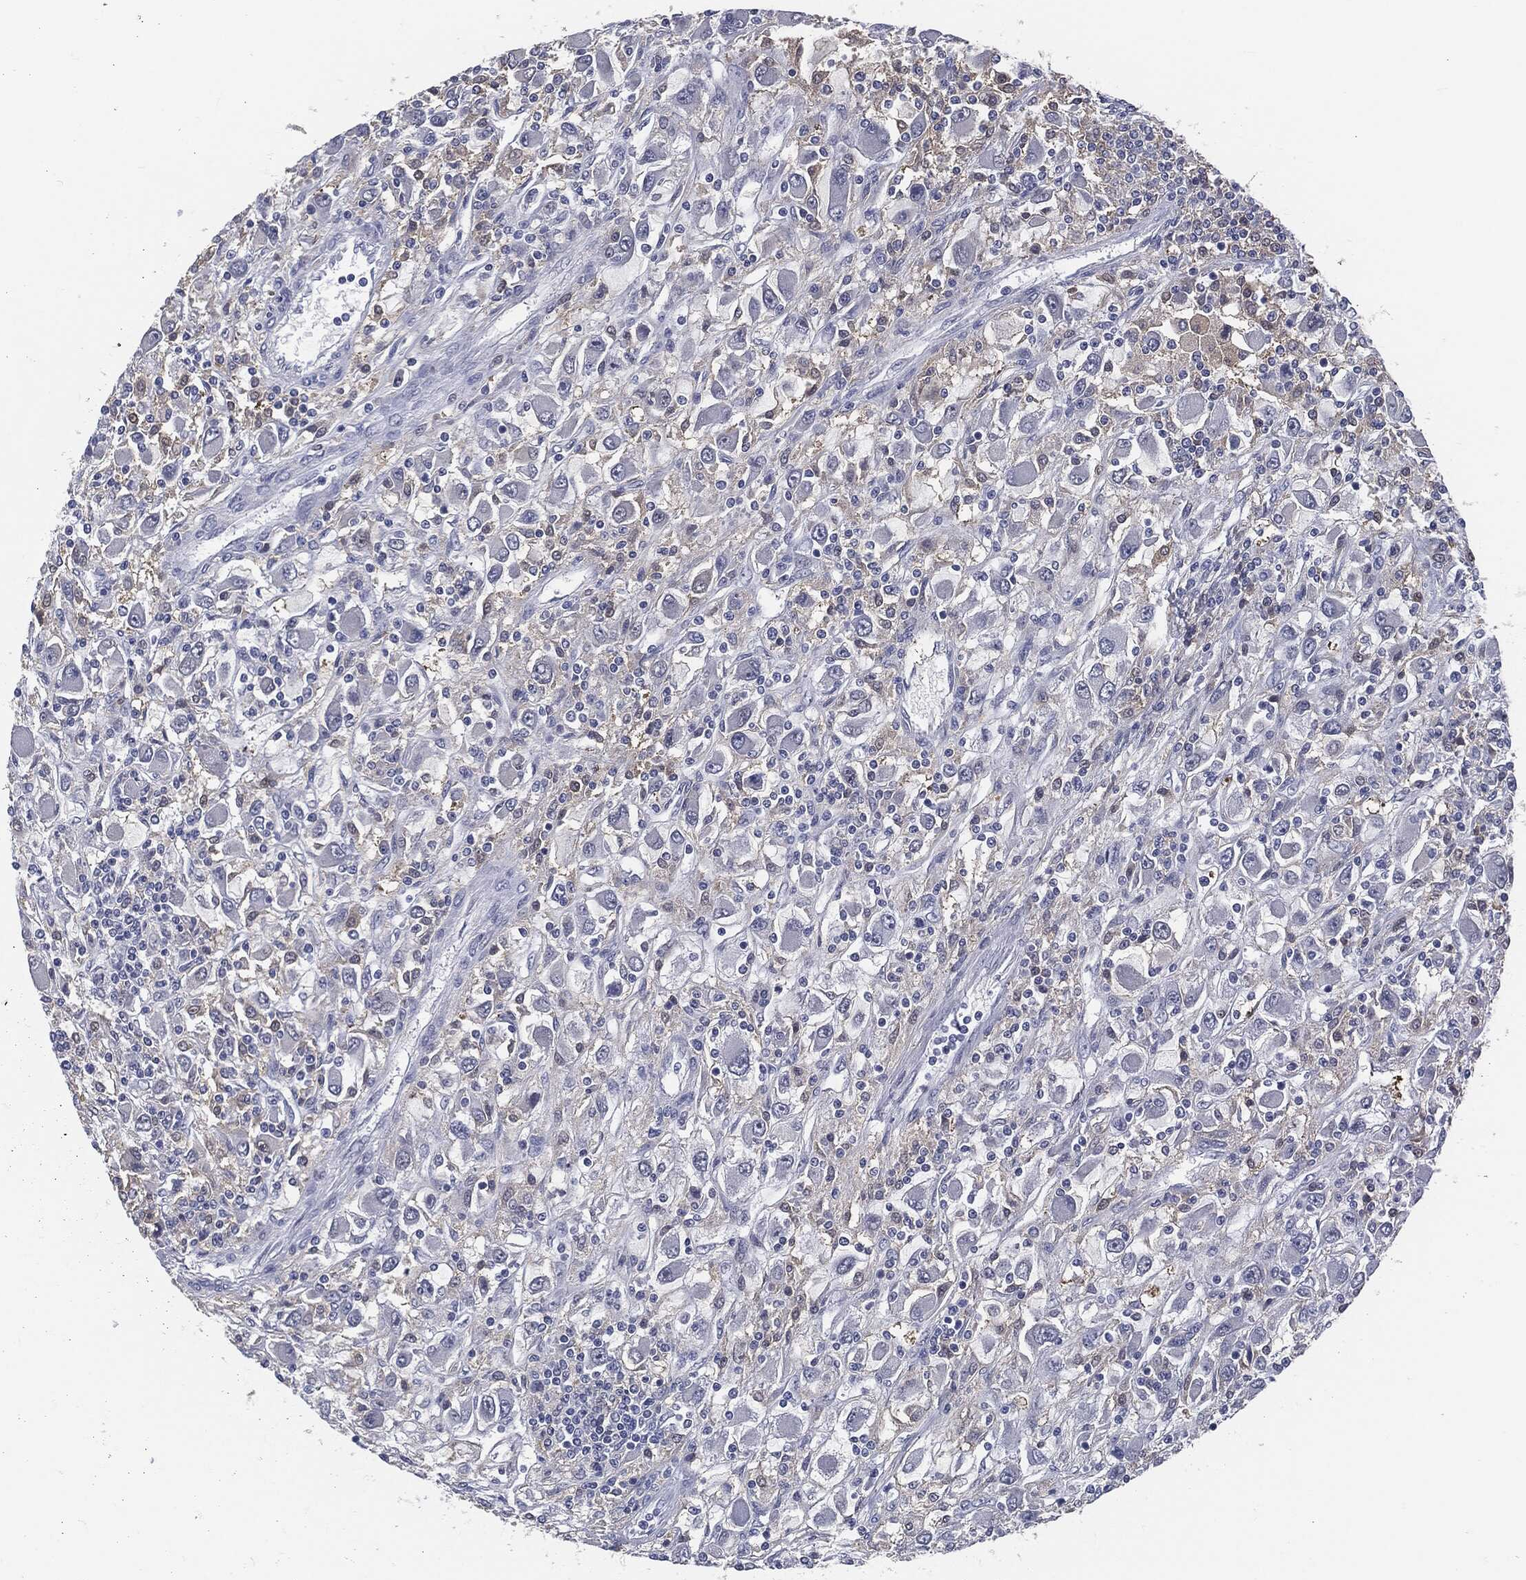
{"staining": {"intensity": "negative", "quantity": "none", "location": "none"}, "tissue": "renal cancer", "cell_type": "Tumor cells", "image_type": "cancer", "snomed": [{"axis": "morphology", "description": "Adenocarcinoma, NOS"}, {"axis": "topography", "description": "Kidney"}], "caption": "High power microscopy histopathology image of an immunohistochemistry (IHC) histopathology image of renal adenocarcinoma, revealing no significant staining in tumor cells. Nuclei are stained in blue.", "gene": "PROM1", "patient": {"sex": "female", "age": 67}}